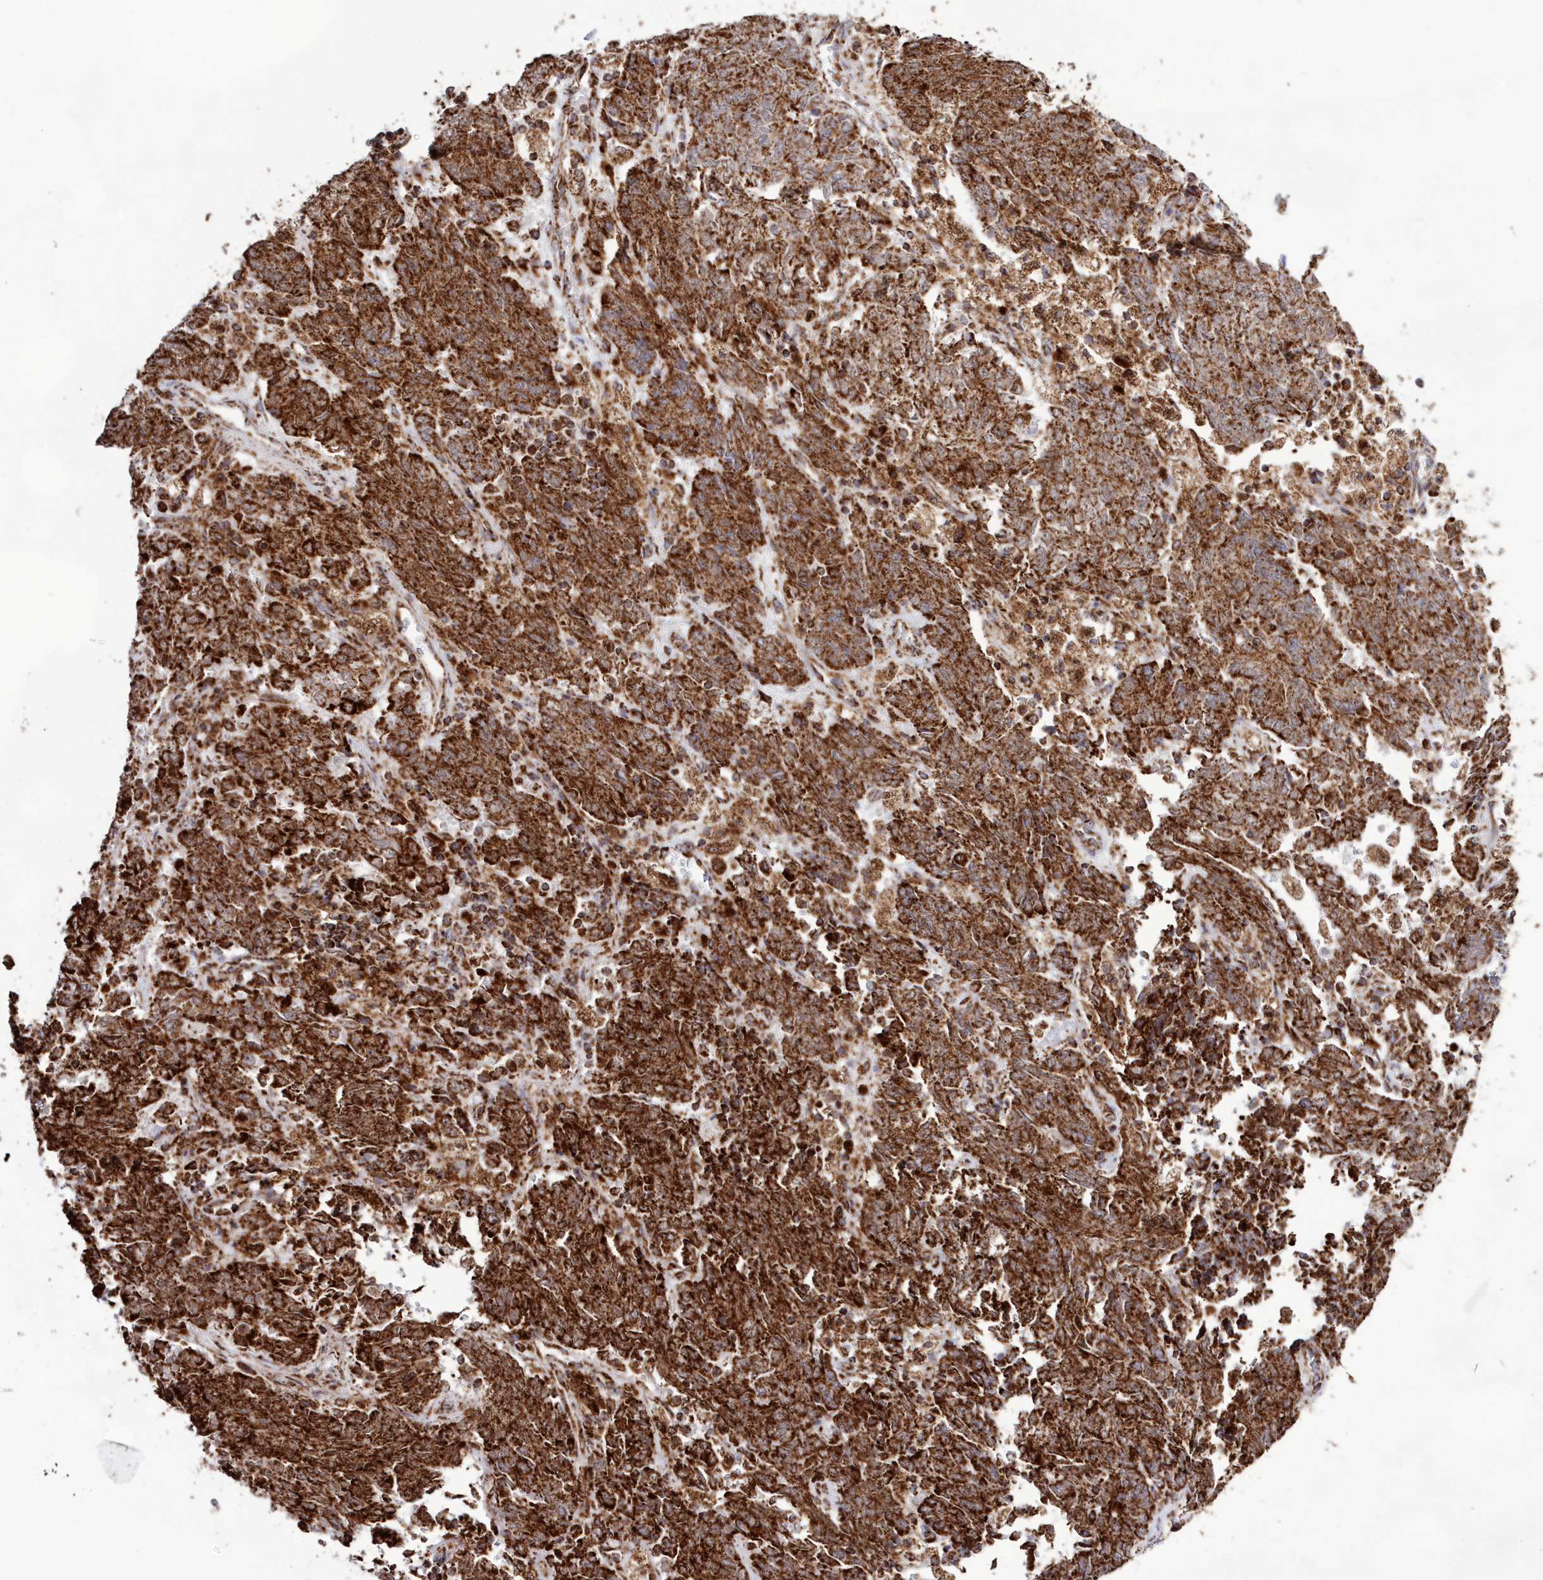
{"staining": {"intensity": "strong", "quantity": ">75%", "location": "cytoplasmic/membranous"}, "tissue": "endometrial cancer", "cell_type": "Tumor cells", "image_type": "cancer", "snomed": [{"axis": "morphology", "description": "Adenocarcinoma, NOS"}, {"axis": "topography", "description": "Endometrium"}], "caption": "An immunohistochemistry (IHC) histopathology image of neoplastic tissue is shown. Protein staining in brown labels strong cytoplasmic/membranous positivity in endometrial cancer (adenocarcinoma) within tumor cells. The protein is stained brown, and the nuclei are stained in blue (DAB IHC with brightfield microscopy, high magnification).", "gene": "HADHB", "patient": {"sex": "female", "age": 80}}